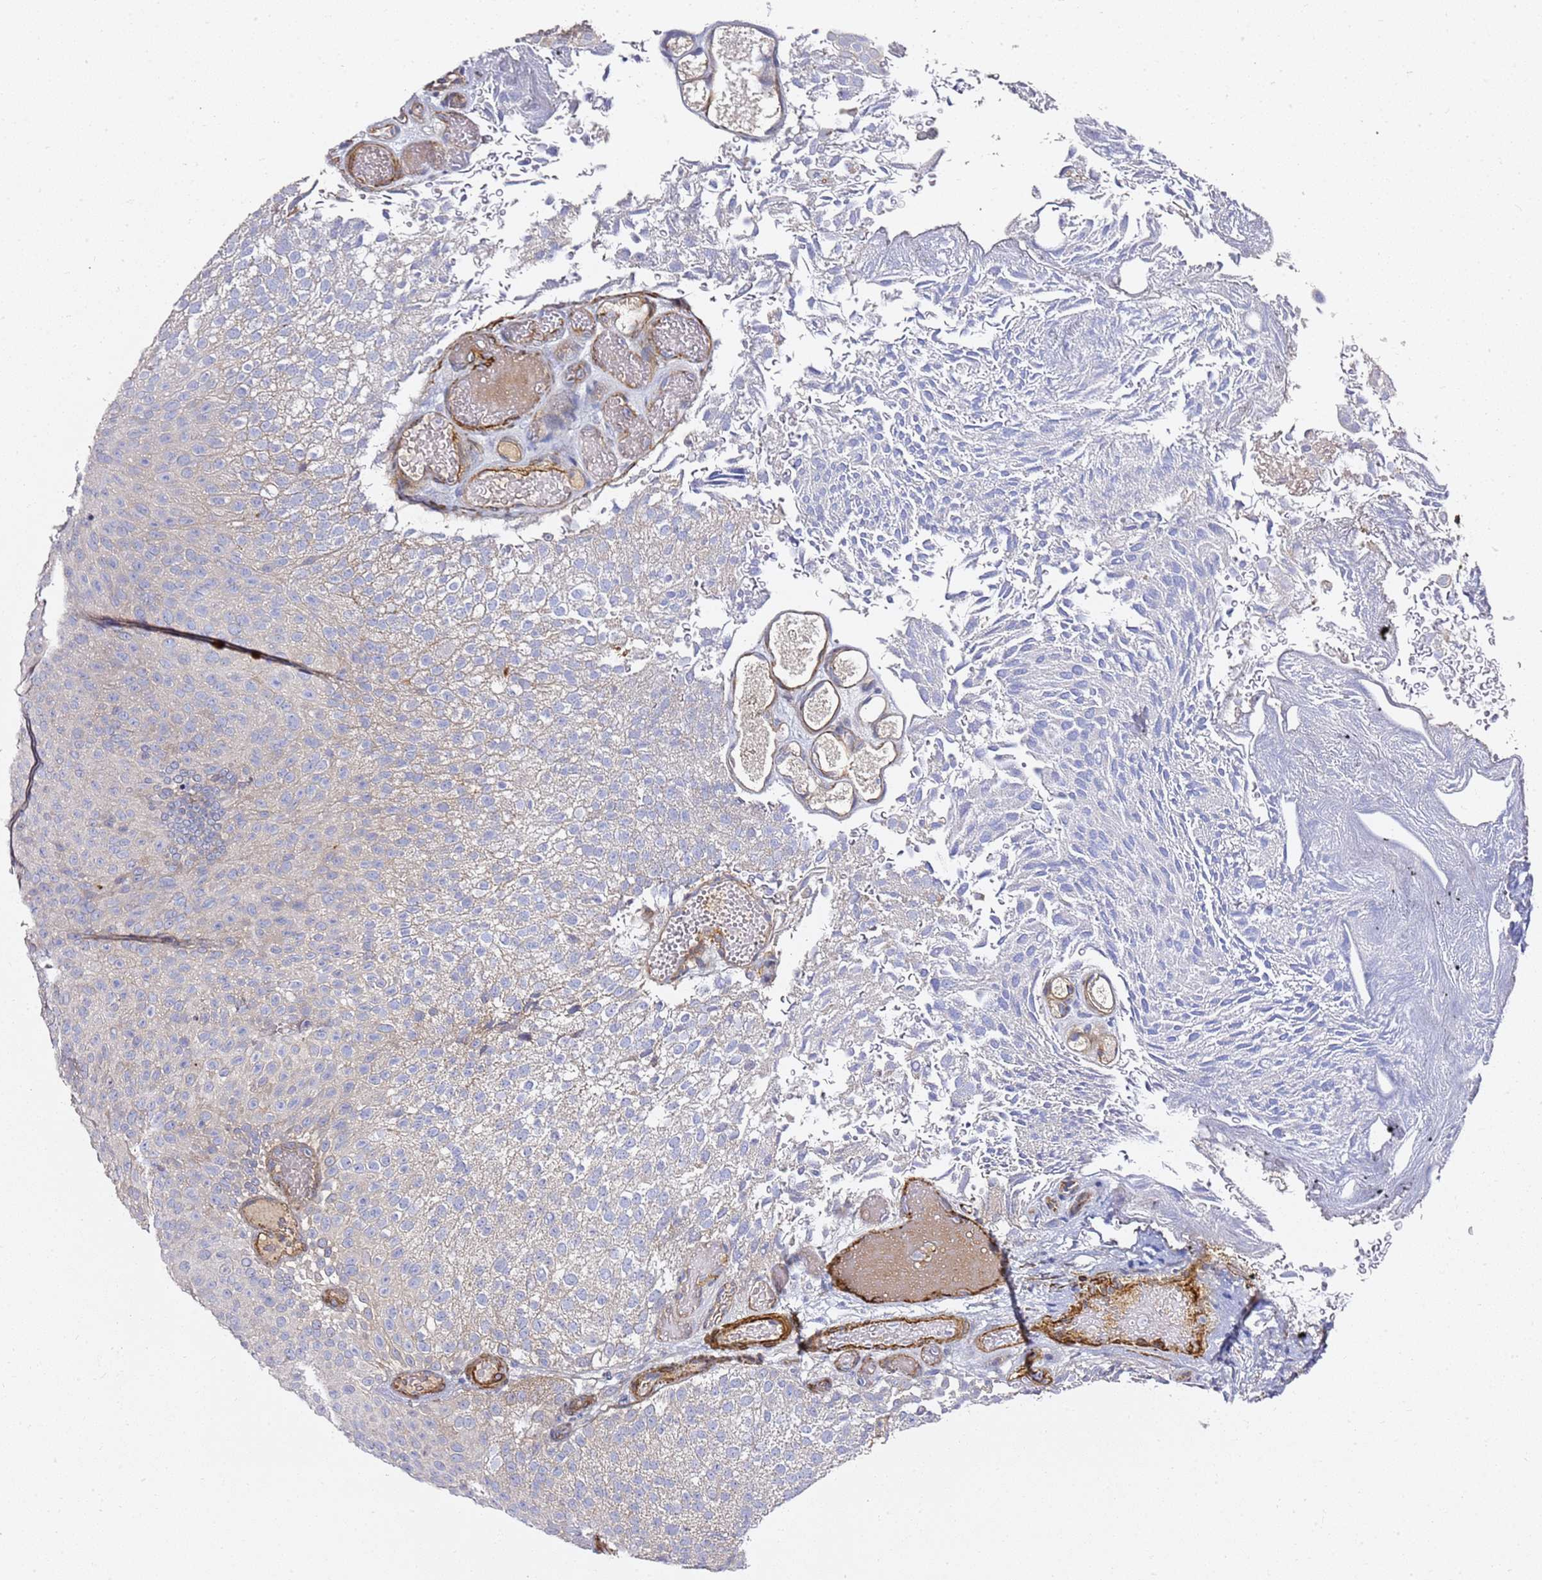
{"staining": {"intensity": "negative", "quantity": "none", "location": "none"}, "tissue": "urothelial cancer", "cell_type": "Tumor cells", "image_type": "cancer", "snomed": [{"axis": "morphology", "description": "Urothelial carcinoma, Low grade"}, {"axis": "topography", "description": "Urinary bladder"}], "caption": "There is no significant positivity in tumor cells of urothelial cancer.", "gene": "EPS8L1", "patient": {"sex": "male", "age": 78}}